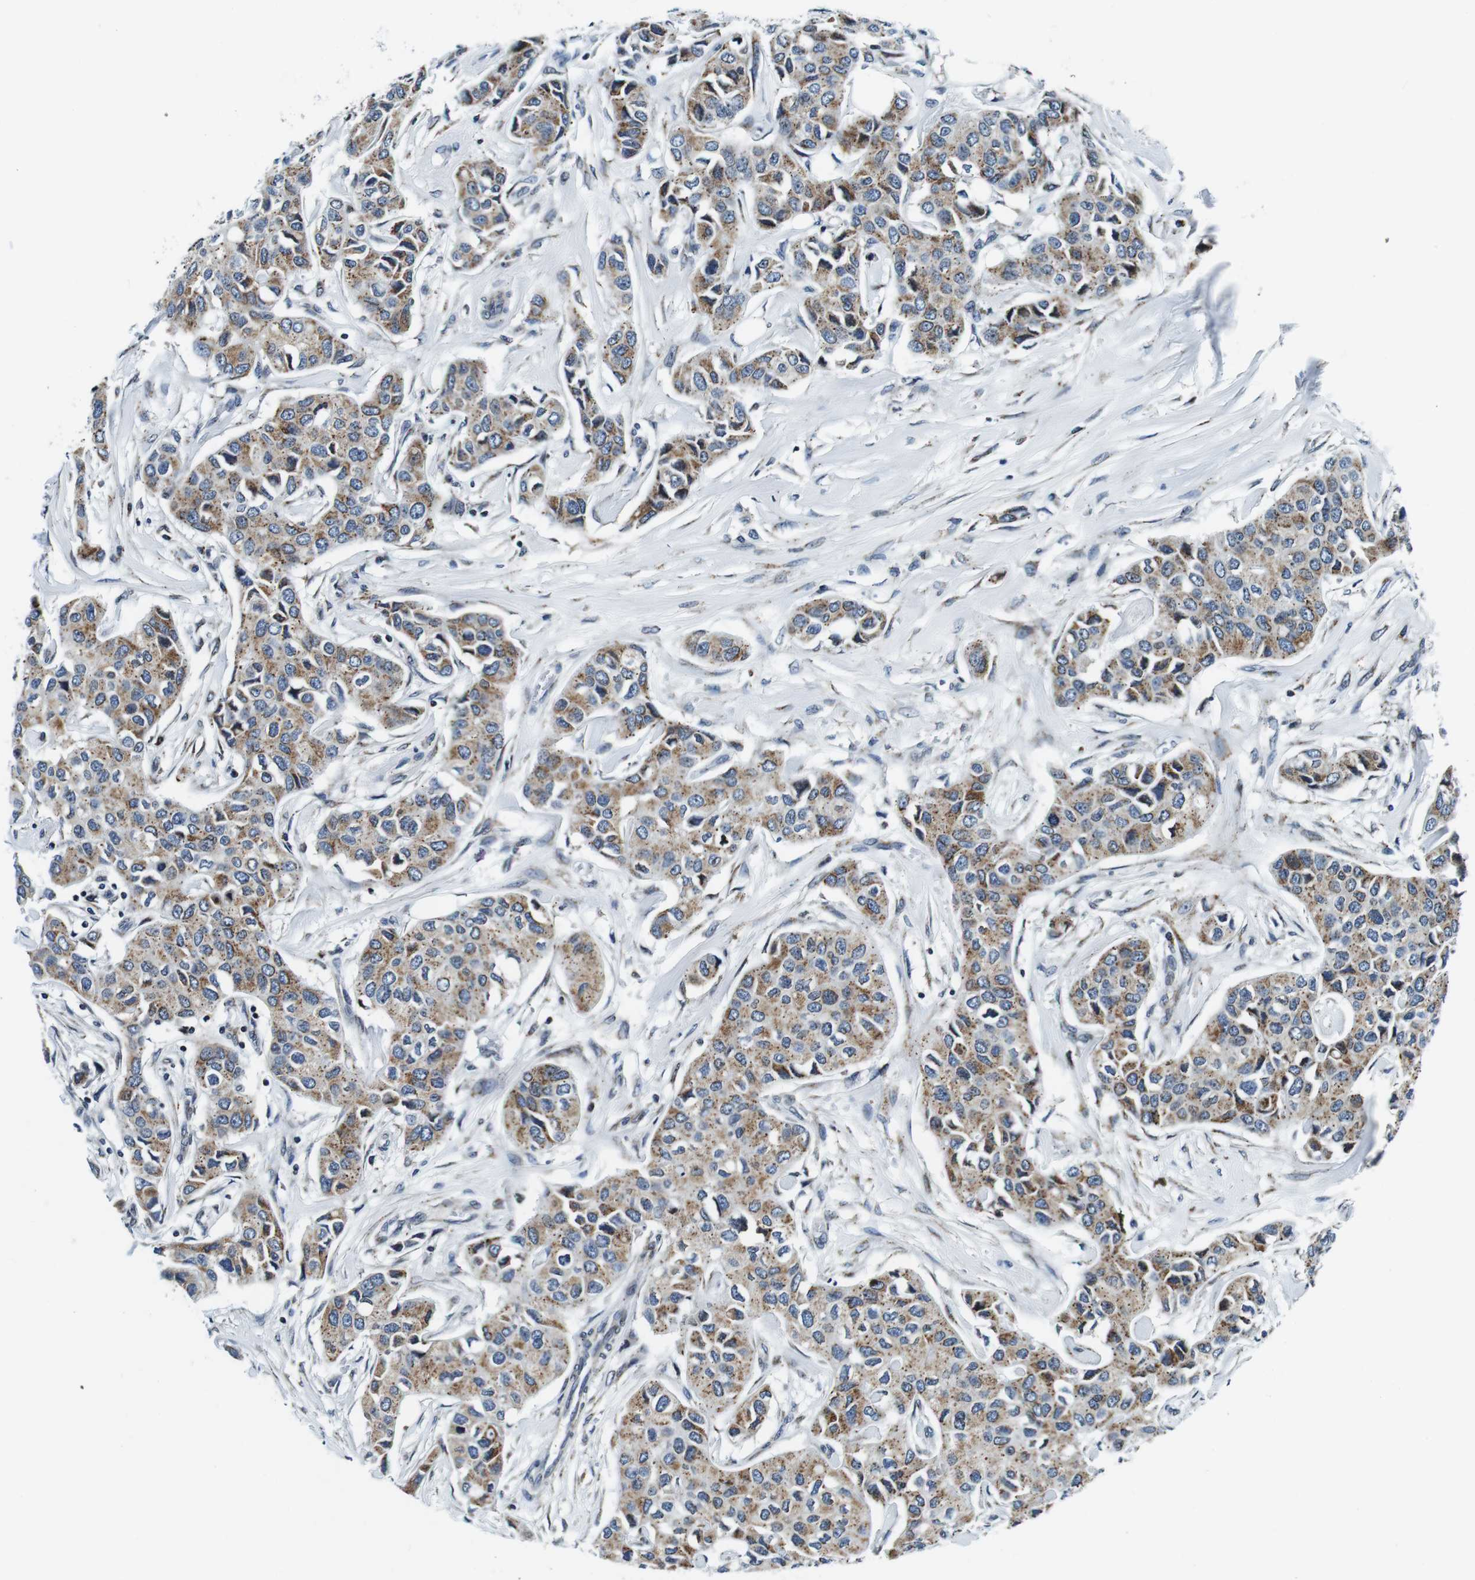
{"staining": {"intensity": "moderate", "quantity": ">75%", "location": "cytoplasmic/membranous"}, "tissue": "breast cancer", "cell_type": "Tumor cells", "image_type": "cancer", "snomed": [{"axis": "morphology", "description": "Duct carcinoma"}, {"axis": "topography", "description": "Breast"}], "caption": "IHC image of neoplastic tissue: human breast infiltrating ductal carcinoma stained using IHC displays medium levels of moderate protein expression localized specifically in the cytoplasmic/membranous of tumor cells, appearing as a cytoplasmic/membranous brown color.", "gene": "FAR2", "patient": {"sex": "female", "age": 80}}